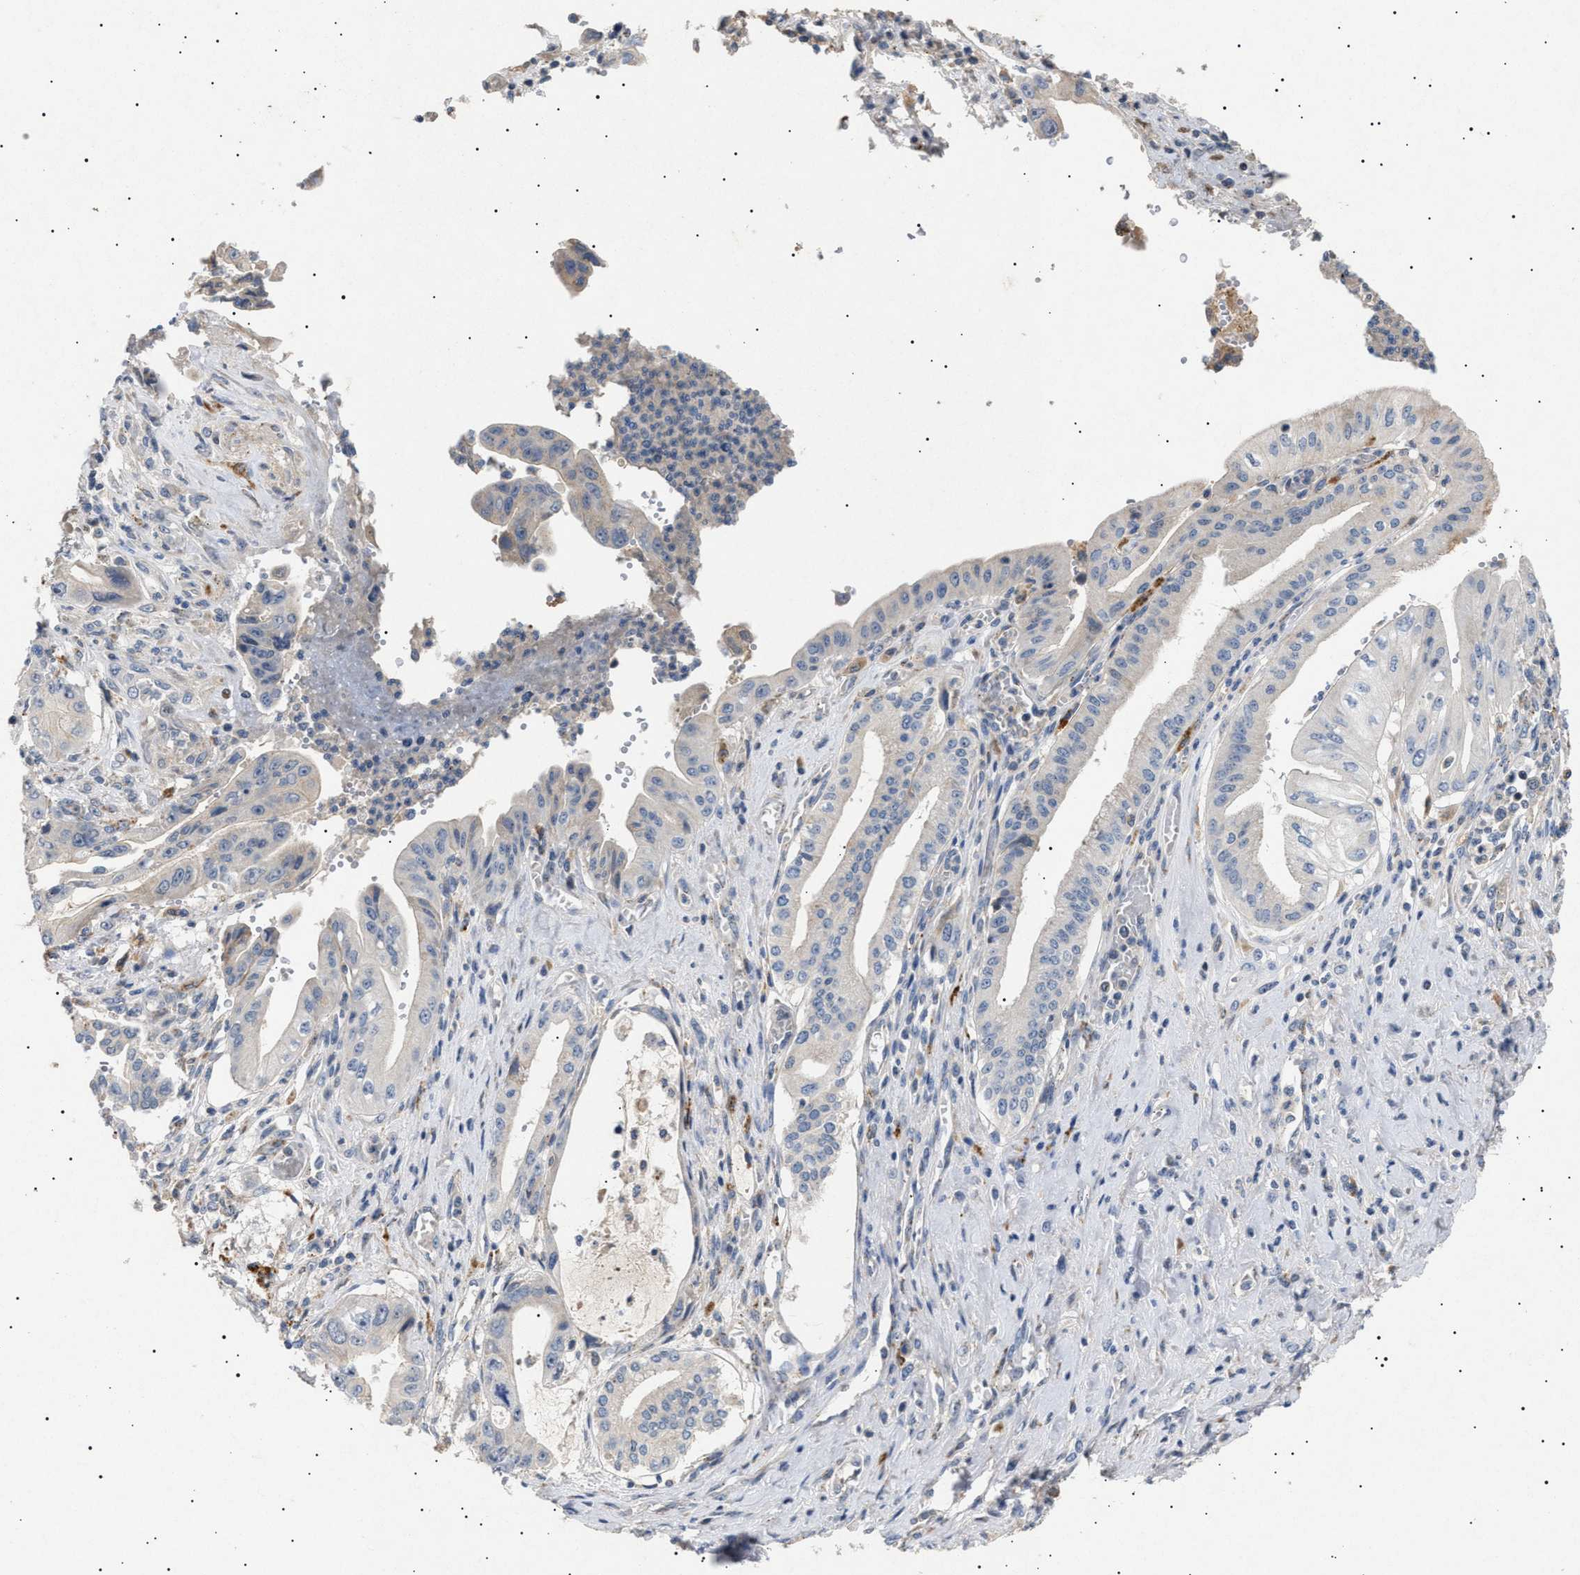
{"staining": {"intensity": "weak", "quantity": "<25%", "location": "cytoplasmic/membranous"}, "tissue": "pancreatic cancer", "cell_type": "Tumor cells", "image_type": "cancer", "snomed": [{"axis": "morphology", "description": "Adenocarcinoma, NOS"}, {"axis": "topography", "description": "Pancreas"}], "caption": "This histopathology image is of adenocarcinoma (pancreatic) stained with immunohistochemistry (IHC) to label a protein in brown with the nuclei are counter-stained blue. There is no staining in tumor cells.", "gene": "SIRT5", "patient": {"sex": "female", "age": 73}}